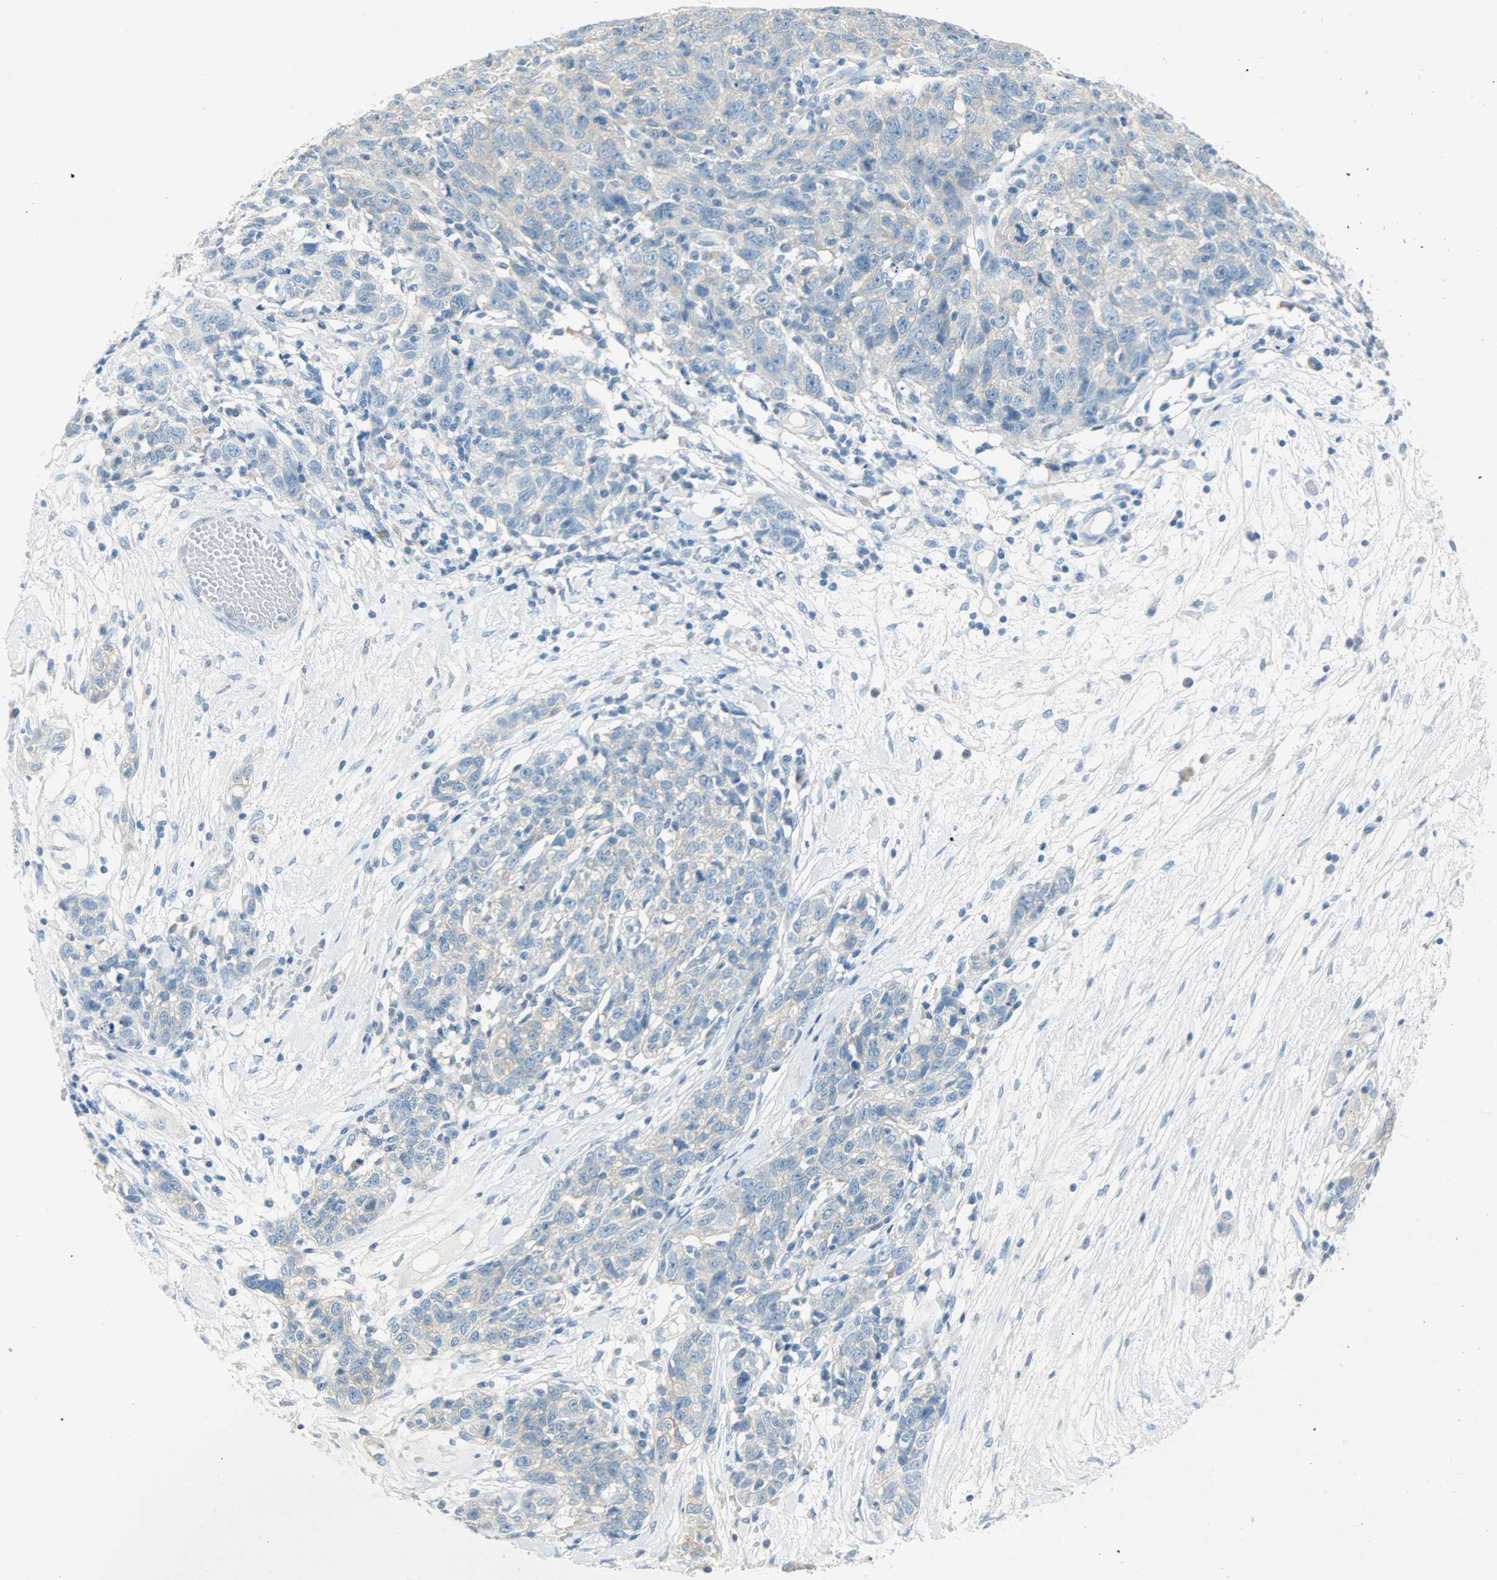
{"staining": {"intensity": "weak", "quantity": "25%-75%", "location": "cytoplasmic/membranous"}, "tissue": "ovarian cancer", "cell_type": "Tumor cells", "image_type": "cancer", "snomed": [{"axis": "morphology", "description": "Cystadenocarcinoma, serous, NOS"}, {"axis": "topography", "description": "Ovary"}], "caption": "Weak cytoplasmic/membranous protein staining is present in approximately 25%-75% of tumor cells in ovarian cancer.", "gene": "PROM1", "patient": {"sex": "female", "age": 71}}